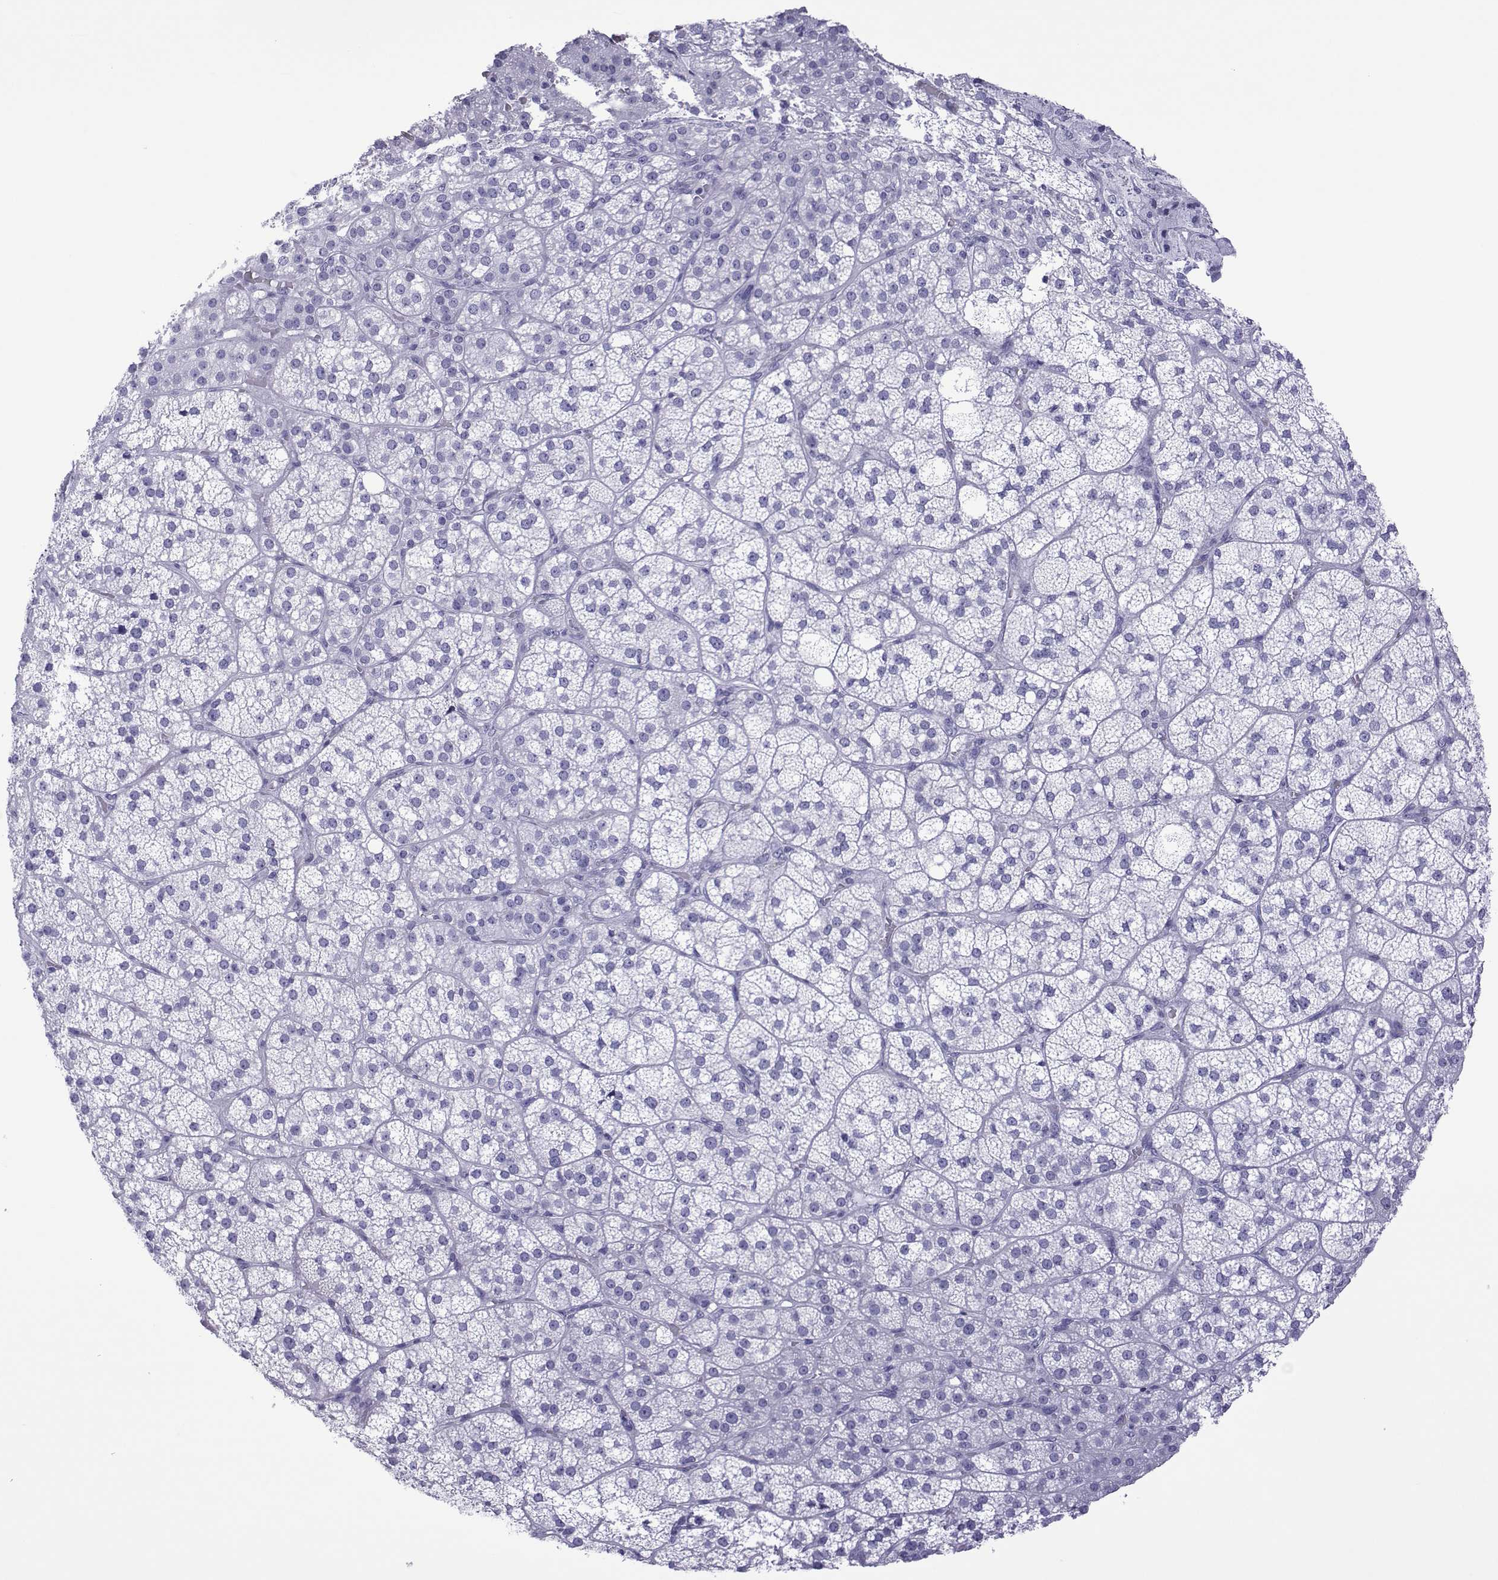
{"staining": {"intensity": "negative", "quantity": "none", "location": "none"}, "tissue": "adrenal gland", "cell_type": "Glandular cells", "image_type": "normal", "snomed": [{"axis": "morphology", "description": "Normal tissue, NOS"}, {"axis": "topography", "description": "Adrenal gland"}], "caption": "Micrograph shows no protein staining in glandular cells of normal adrenal gland.", "gene": "SPANXA1", "patient": {"sex": "female", "age": 60}}